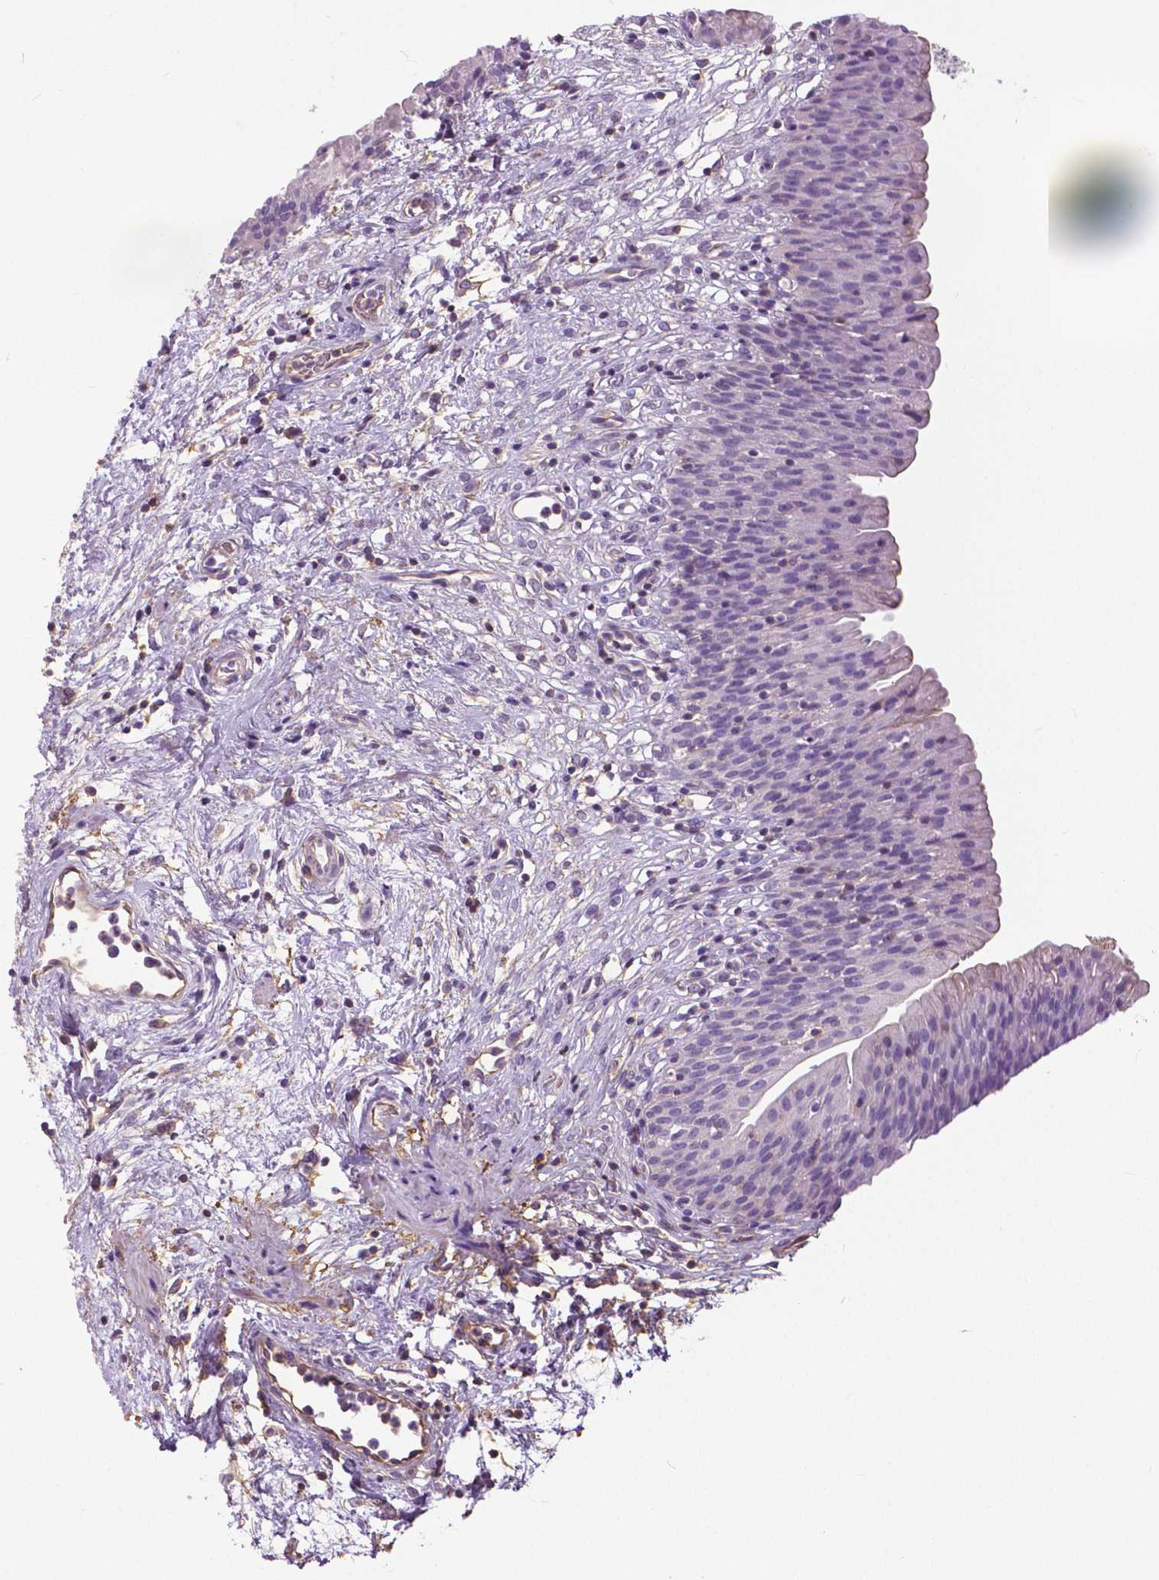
{"staining": {"intensity": "negative", "quantity": "none", "location": "none"}, "tissue": "urinary bladder", "cell_type": "Urothelial cells", "image_type": "normal", "snomed": [{"axis": "morphology", "description": "Normal tissue, NOS"}, {"axis": "topography", "description": "Urinary bladder"}], "caption": "DAB (3,3'-diaminobenzidine) immunohistochemical staining of unremarkable human urinary bladder exhibits no significant expression in urothelial cells.", "gene": "ANXA13", "patient": {"sex": "male", "age": 76}}